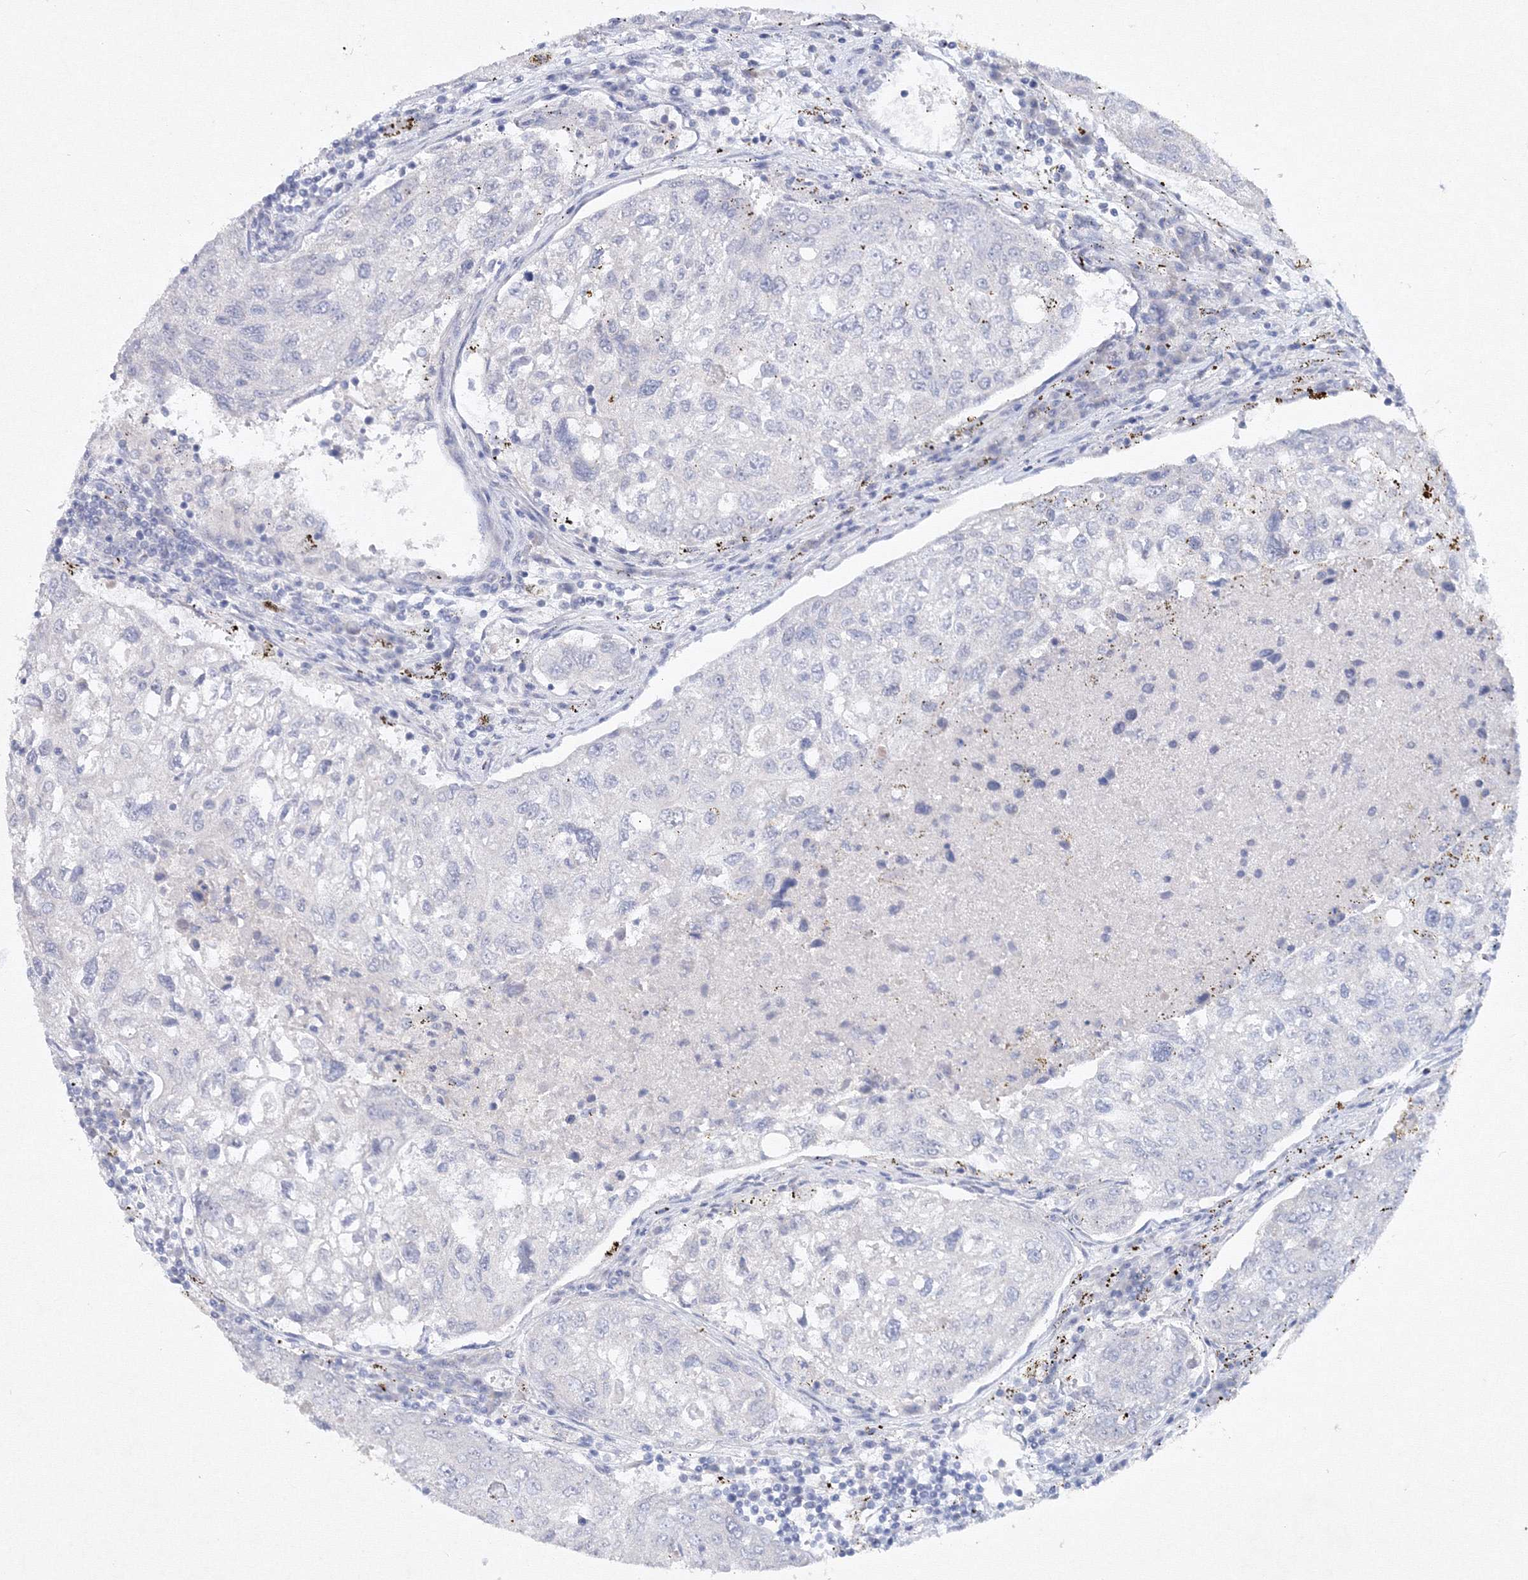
{"staining": {"intensity": "negative", "quantity": "none", "location": "none"}, "tissue": "urothelial cancer", "cell_type": "Tumor cells", "image_type": "cancer", "snomed": [{"axis": "morphology", "description": "Urothelial carcinoma, High grade"}, {"axis": "topography", "description": "Lymph node"}, {"axis": "topography", "description": "Urinary bladder"}], "caption": "High magnification brightfield microscopy of urothelial cancer stained with DAB (3,3'-diaminobenzidine) (brown) and counterstained with hematoxylin (blue): tumor cells show no significant staining.", "gene": "GCKR", "patient": {"sex": "male", "age": 51}}